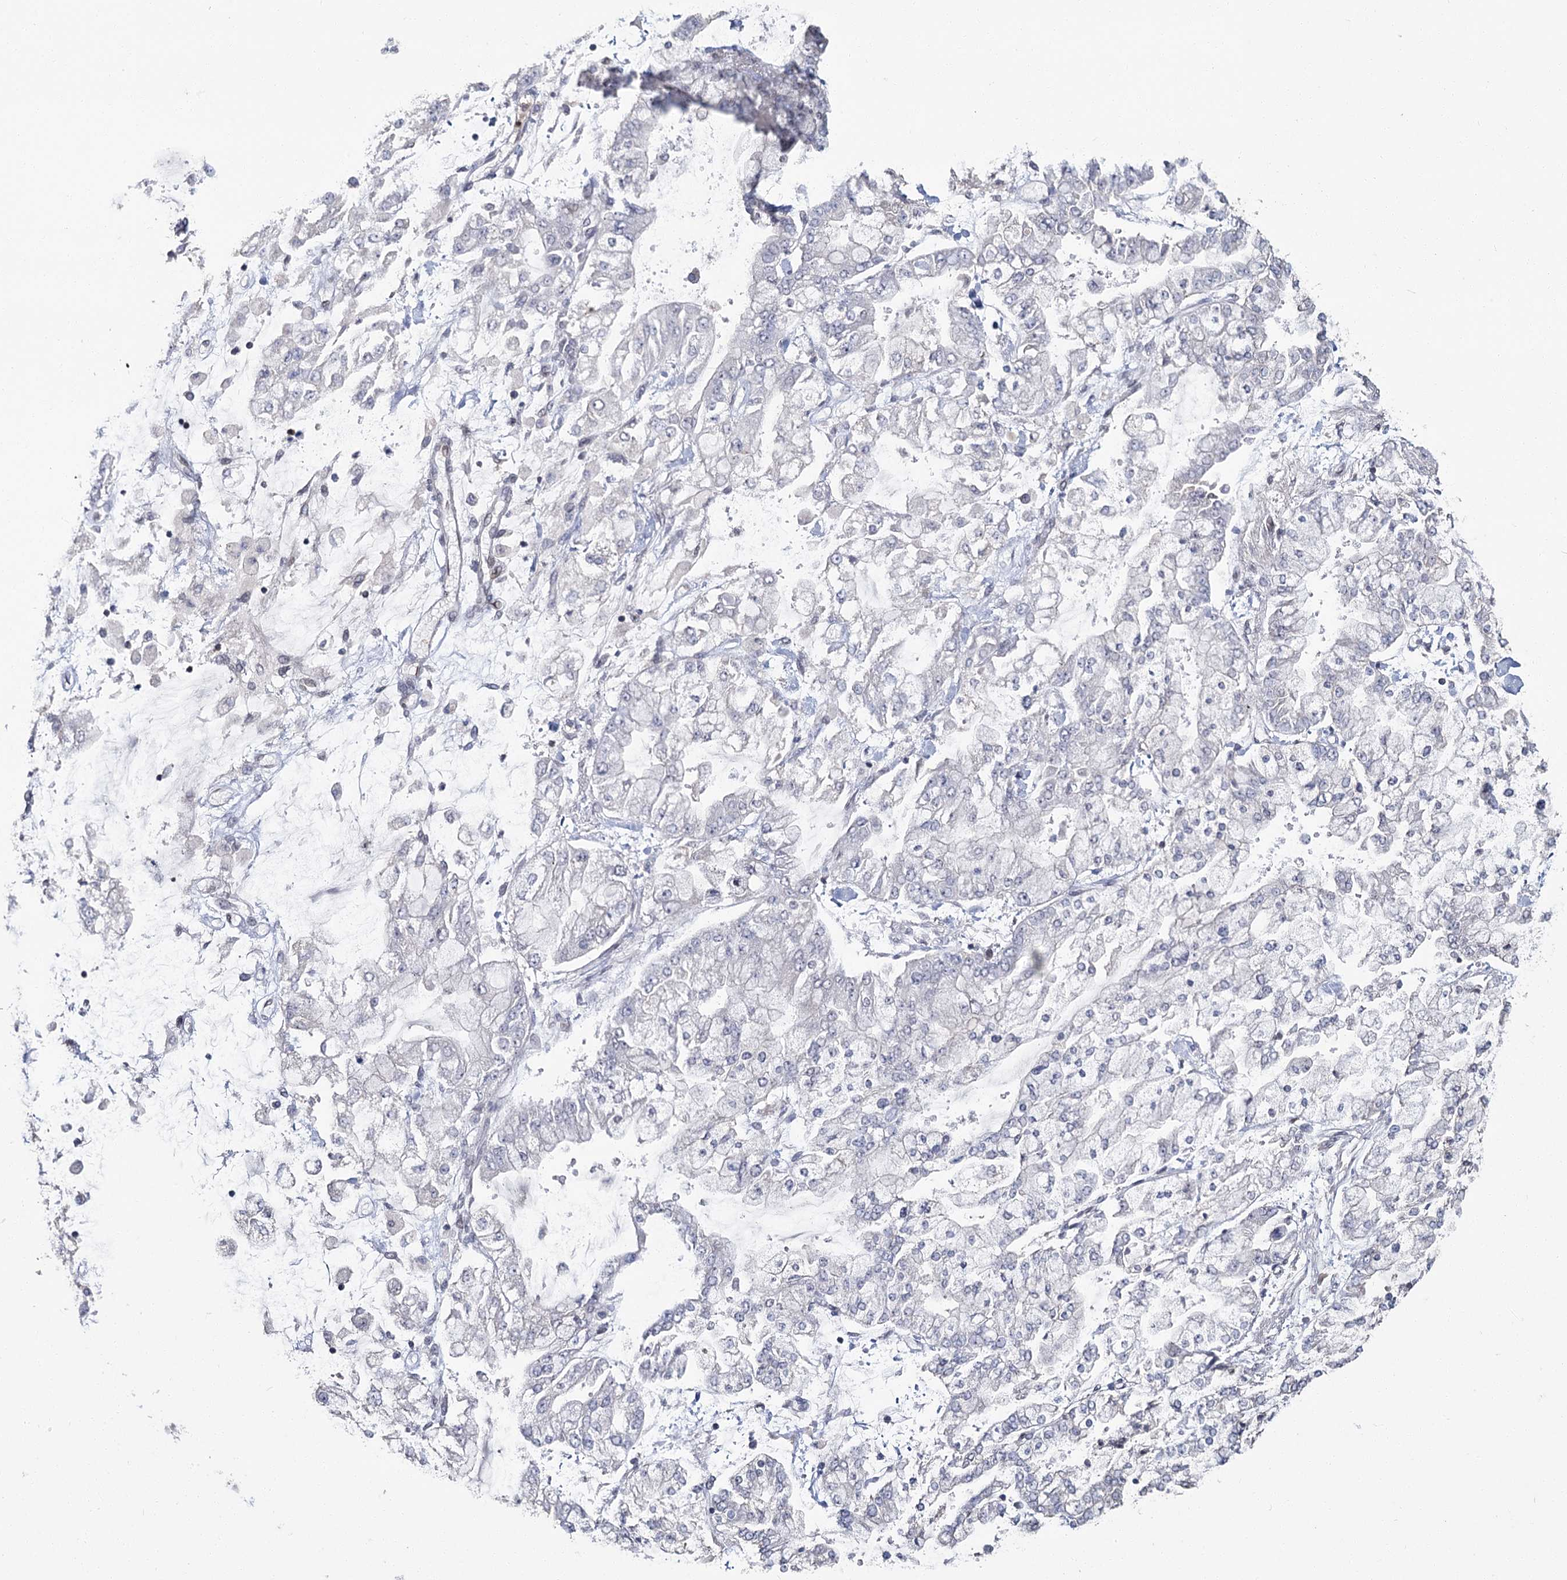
{"staining": {"intensity": "negative", "quantity": "none", "location": "none"}, "tissue": "stomach cancer", "cell_type": "Tumor cells", "image_type": "cancer", "snomed": [{"axis": "morphology", "description": "Normal tissue, NOS"}, {"axis": "morphology", "description": "Adenocarcinoma, NOS"}, {"axis": "topography", "description": "Stomach, upper"}, {"axis": "topography", "description": "Stomach"}], "caption": "A photomicrograph of stomach cancer (adenocarcinoma) stained for a protein displays no brown staining in tumor cells.", "gene": "KIAA0930", "patient": {"sex": "male", "age": 76}}